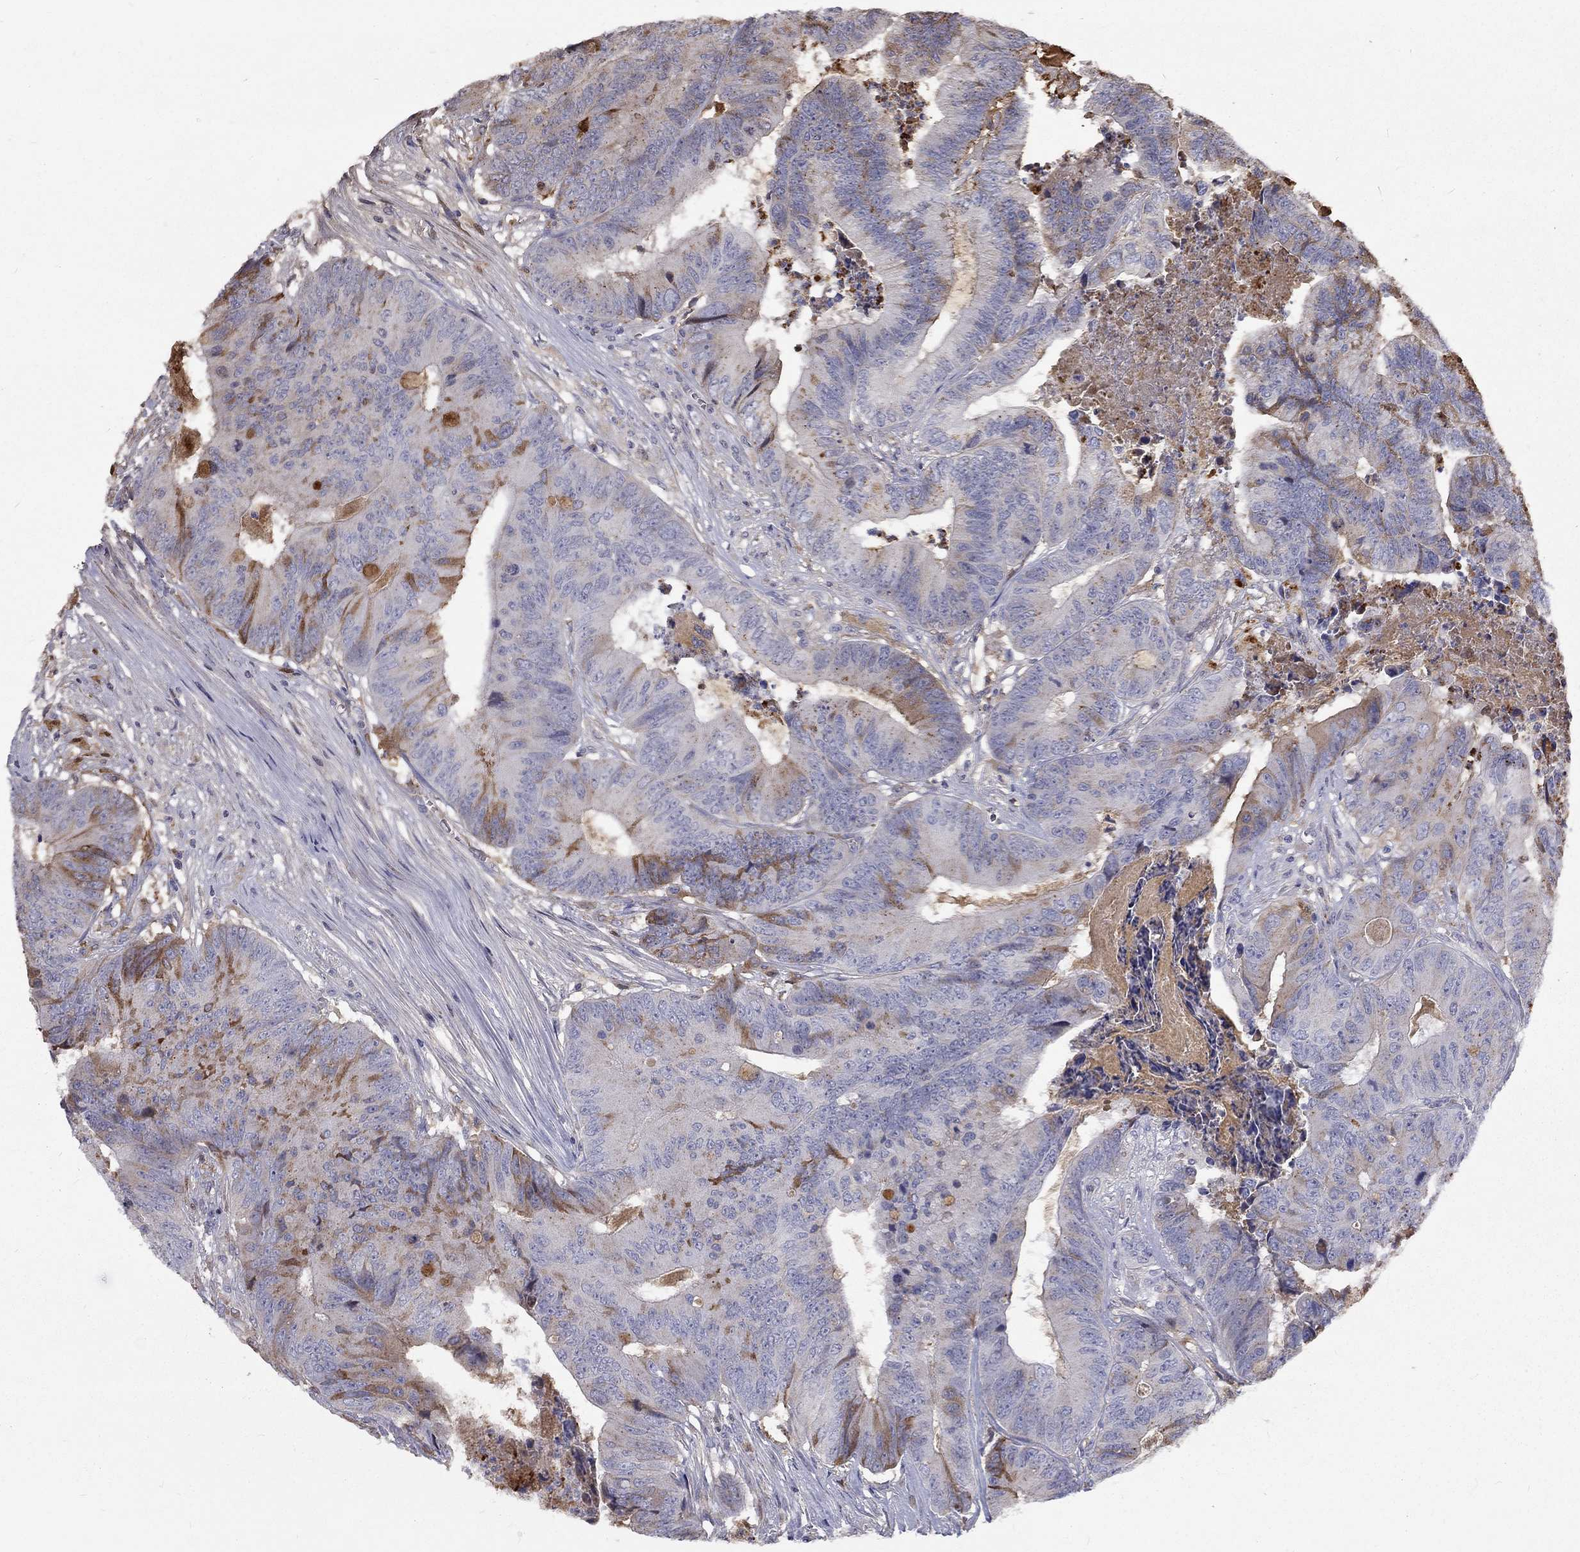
{"staining": {"intensity": "moderate", "quantity": "<25%", "location": "cytoplasmic/membranous"}, "tissue": "colorectal cancer", "cell_type": "Tumor cells", "image_type": "cancer", "snomed": [{"axis": "morphology", "description": "Adenocarcinoma, NOS"}, {"axis": "topography", "description": "Colon"}], "caption": "The histopathology image displays immunohistochemical staining of colorectal adenocarcinoma. There is moderate cytoplasmic/membranous staining is present in approximately <25% of tumor cells. (IHC, brightfield microscopy, high magnification).", "gene": "EPDR1", "patient": {"sex": "male", "age": 84}}